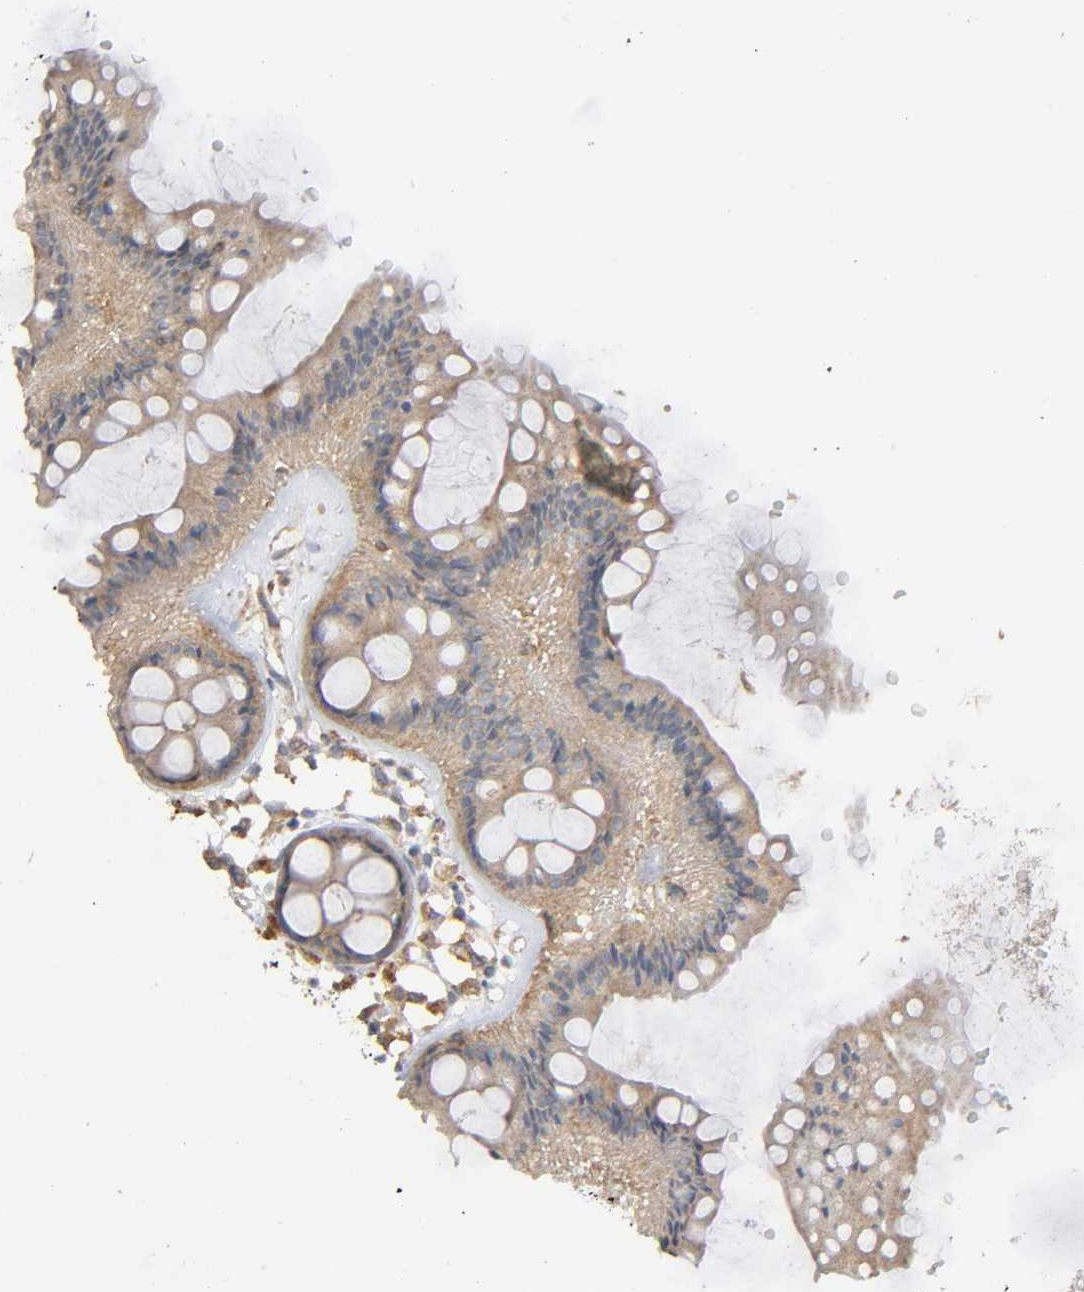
{"staining": {"intensity": "moderate", "quantity": ">75%", "location": "cytoplasmic/membranous"}, "tissue": "rectum", "cell_type": "Glandular cells", "image_type": "normal", "snomed": [{"axis": "morphology", "description": "Normal tissue, NOS"}, {"axis": "topography", "description": "Rectum"}], "caption": "IHC (DAB) staining of normal human rectum reveals moderate cytoplasmic/membranous protein staining in about >75% of glandular cells.", "gene": "IKBKB", "patient": {"sex": "female", "age": 66}}